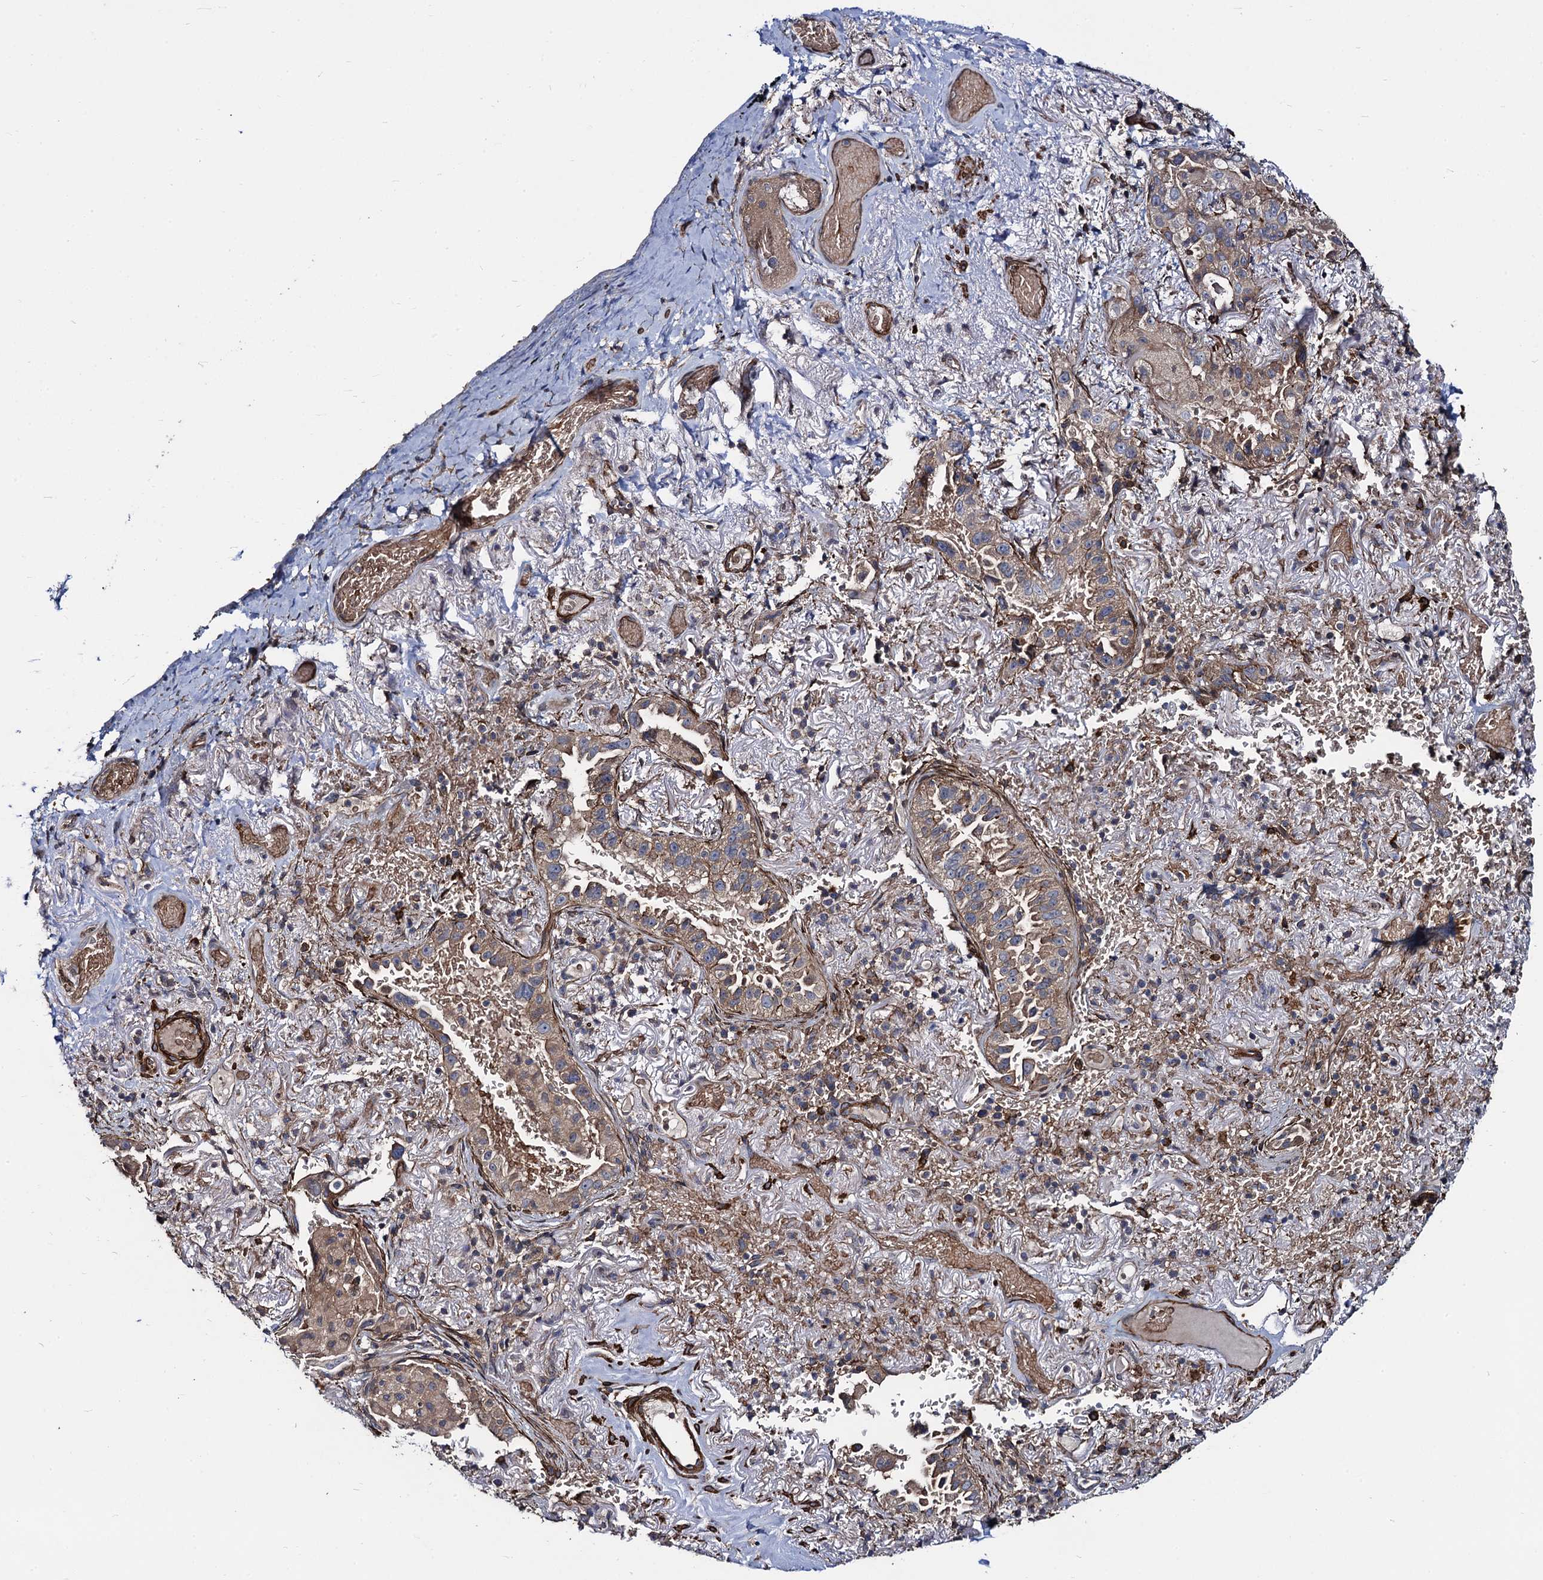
{"staining": {"intensity": "weak", "quantity": ">75%", "location": "cytoplasmic/membranous"}, "tissue": "lung cancer", "cell_type": "Tumor cells", "image_type": "cancer", "snomed": [{"axis": "morphology", "description": "Adenocarcinoma, NOS"}, {"axis": "topography", "description": "Lung"}], "caption": "Immunohistochemistry (IHC) photomicrograph of neoplastic tissue: lung adenocarcinoma stained using immunohistochemistry demonstrates low levels of weak protein expression localized specifically in the cytoplasmic/membranous of tumor cells, appearing as a cytoplasmic/membranous brown color.", "gene": "KXD1", "patient": {"sex": "female", "age": 69}}